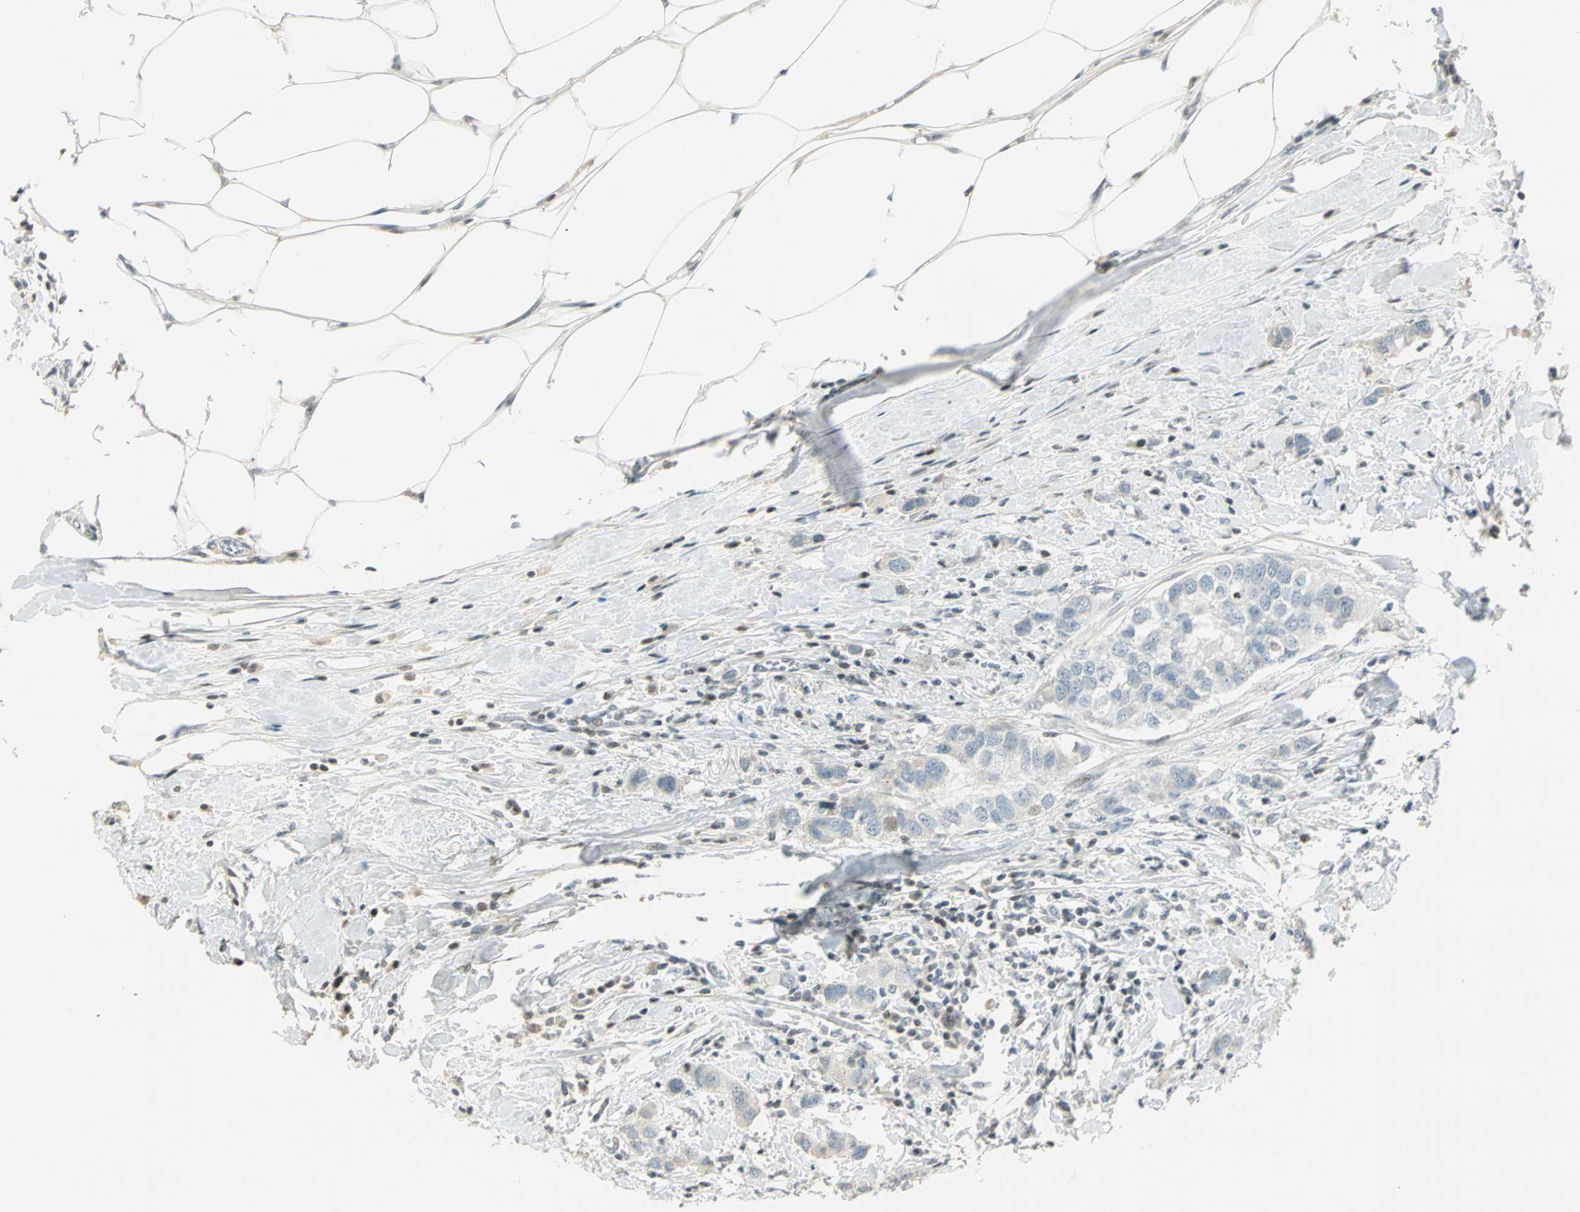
{"staining": {"intensity": "weak", "quantity": "<25%", "location": "nuclear"}, "tissue": "breast cancer", "cell_type": "Tumor cells", "image_type": "cancer", "snomed": [{"axis": "morphology", "description": "Duct carcinoma"}, {"axis": "topography", "description": "Breast"}], "caption": "Immunohistochemistry (IHC) of human breast intraductal carcinoma exhibits no staining in tumor cells. (Immunohistochemistry, brightfield microscopy, high magnification).", "gene": "SMAD3", "patient": {"sex": "female", "age": 50}}